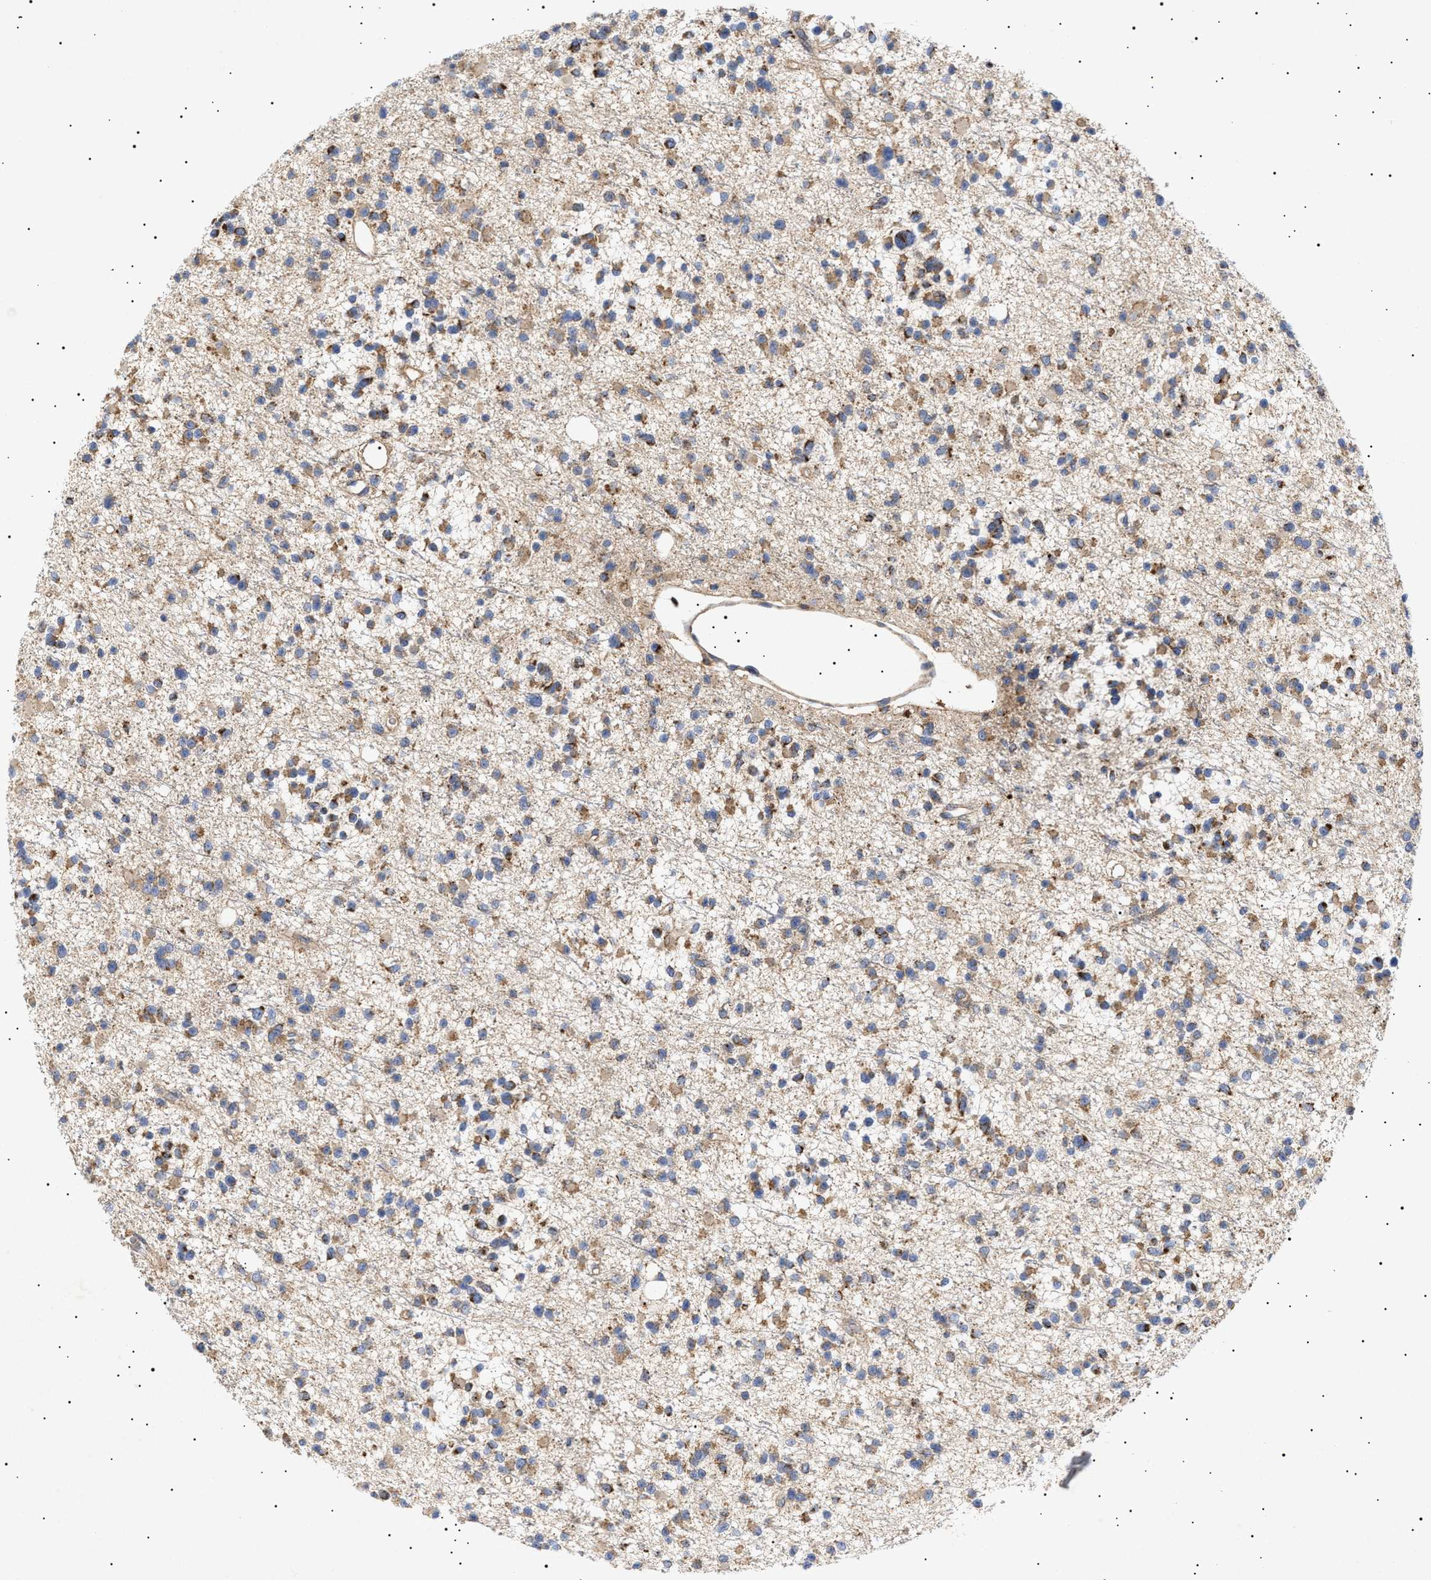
{"staining": {"intensity": "moderate", "quantity": ">75%", "location": "cytoplasmic/membranous"}, "tissue": "glioma", "cell_type": "Tumor cells", "image_type": "cancer", "snomed": [{"axis": "morphology", "description": "Glioma, malignant, Low grade"}, {"axis": "topography", "description": "Brain"}], "caption": "High-magnification brightfield microscopy of low-grade glioma (malignant) stained with DAB (3,3'-diaminobenzidine) (brown) and counterstained with hematoxylin (blue). tumor cells exhibit moderate cytoplasmic/membranous expression is seen in approximately>75% of cells.", "gene": "MRPL10", "patient": {"sex": "female", "age": 22}}